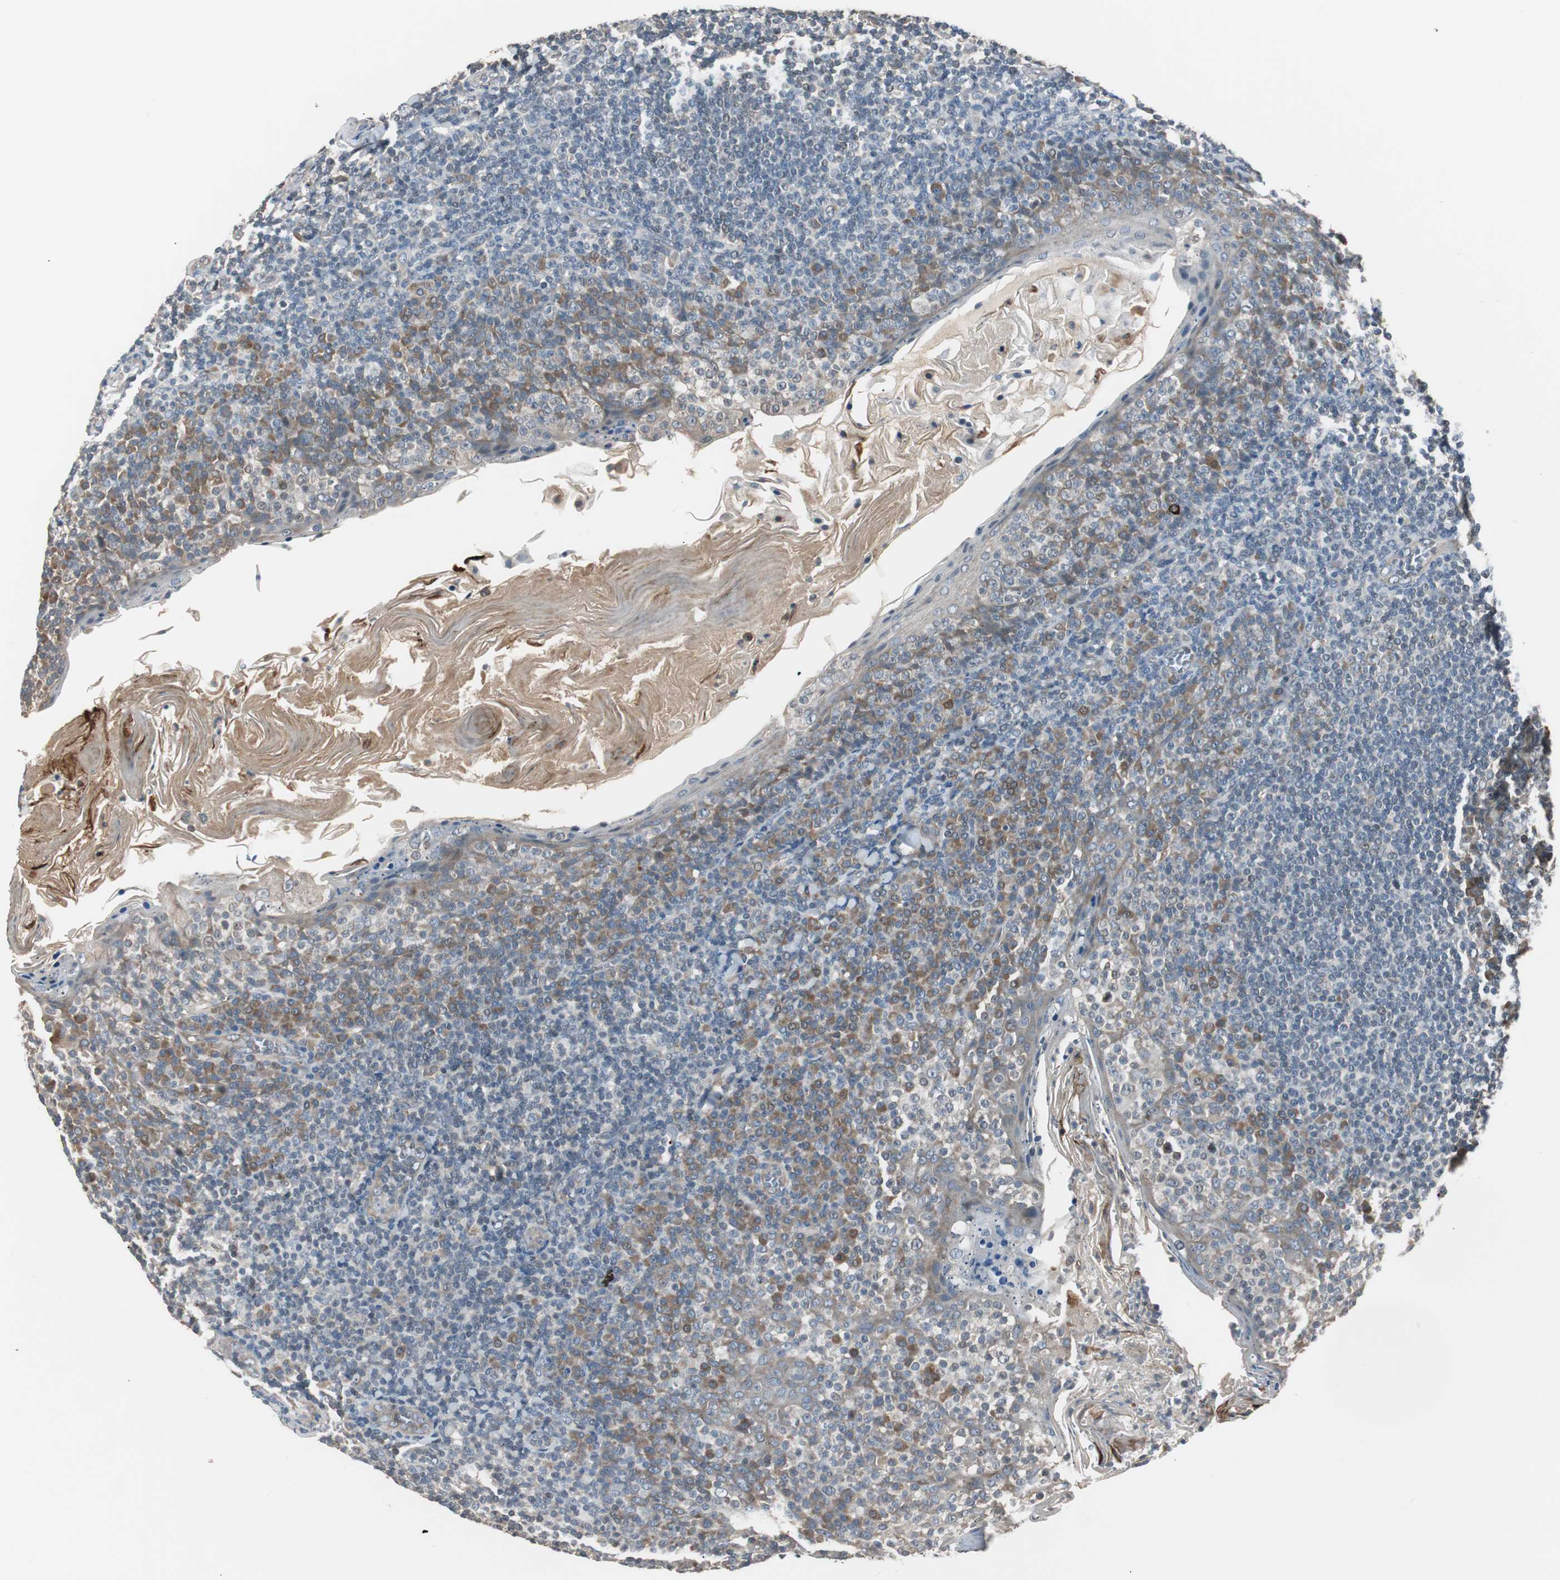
{"staining": {"intensity": "weak", "quantity": ">75%", "location": "cytoplasmic/membranous"}, "tissue": "tonsil", "cell_type": "Germinal center cells", "image_type": "normal", "snomed": [{"axis": "morphology", "description": "Normal tissue, NOS"}, {"axis": "topography", "description": "Tonsil"}], "caption": "The photomicrograph demonstrates a brown stain indicating the presence of a protein in the cytoplasmic/membranous of germinal center cells in tonsil.", "gene": "ZMPSTE24", "patient": {"sex": "male", "age": 31}}